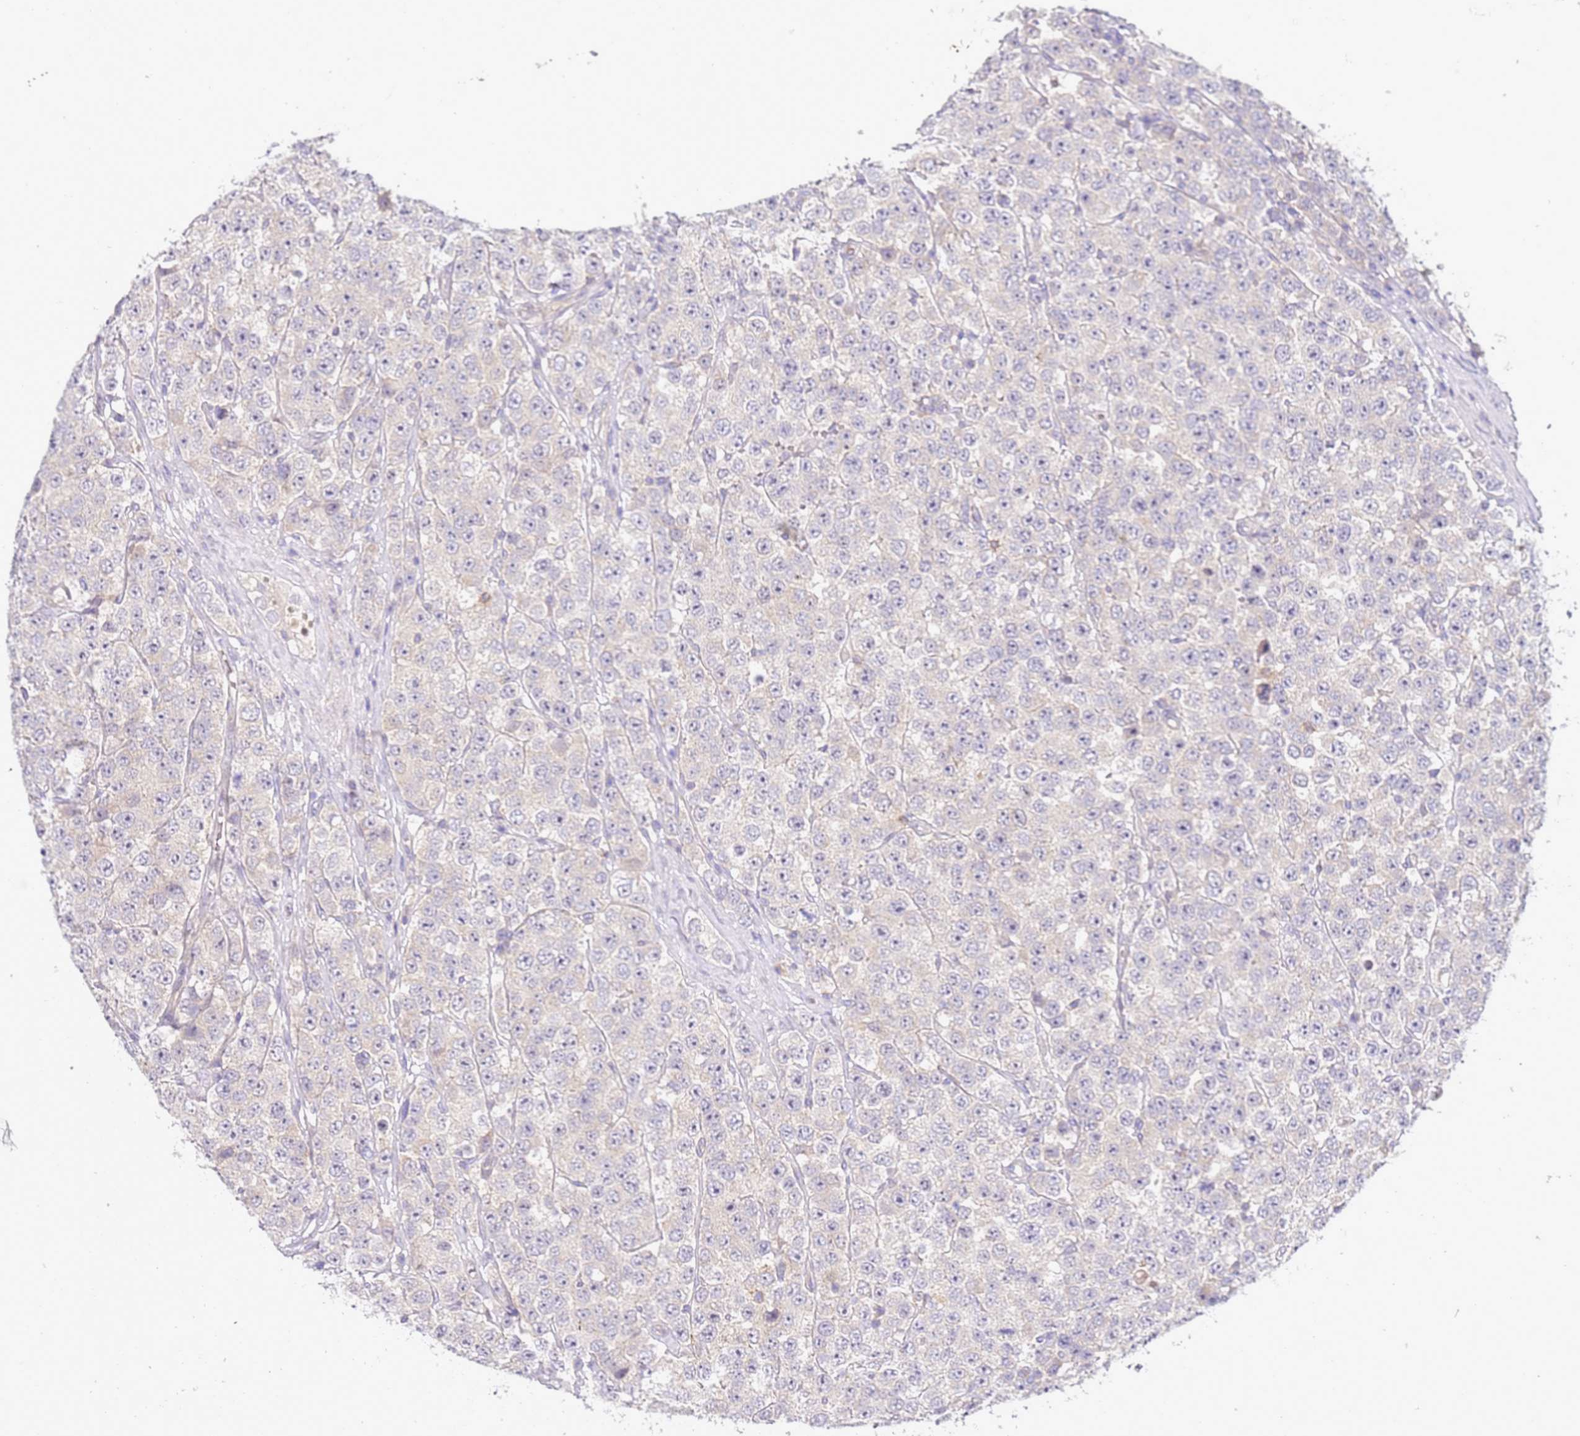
{"staining": {"intensity": "negative", "quantity": "none", "location": "none"}, "tissue": "testis cancer", "cell_type": "Tumor cells", "image_type": "cancer", "snomed": [{"axis": "morphology", "description": "Seminoma, NOS"}, {"axis": "topography", "description": "Testis"}], "caption": "Immunohistochemistry (IHC) of seminoma (testis) shows no positivity in tumor cells.", "gene": "STK25", "patient": {"sex": "male", "age": 28}}